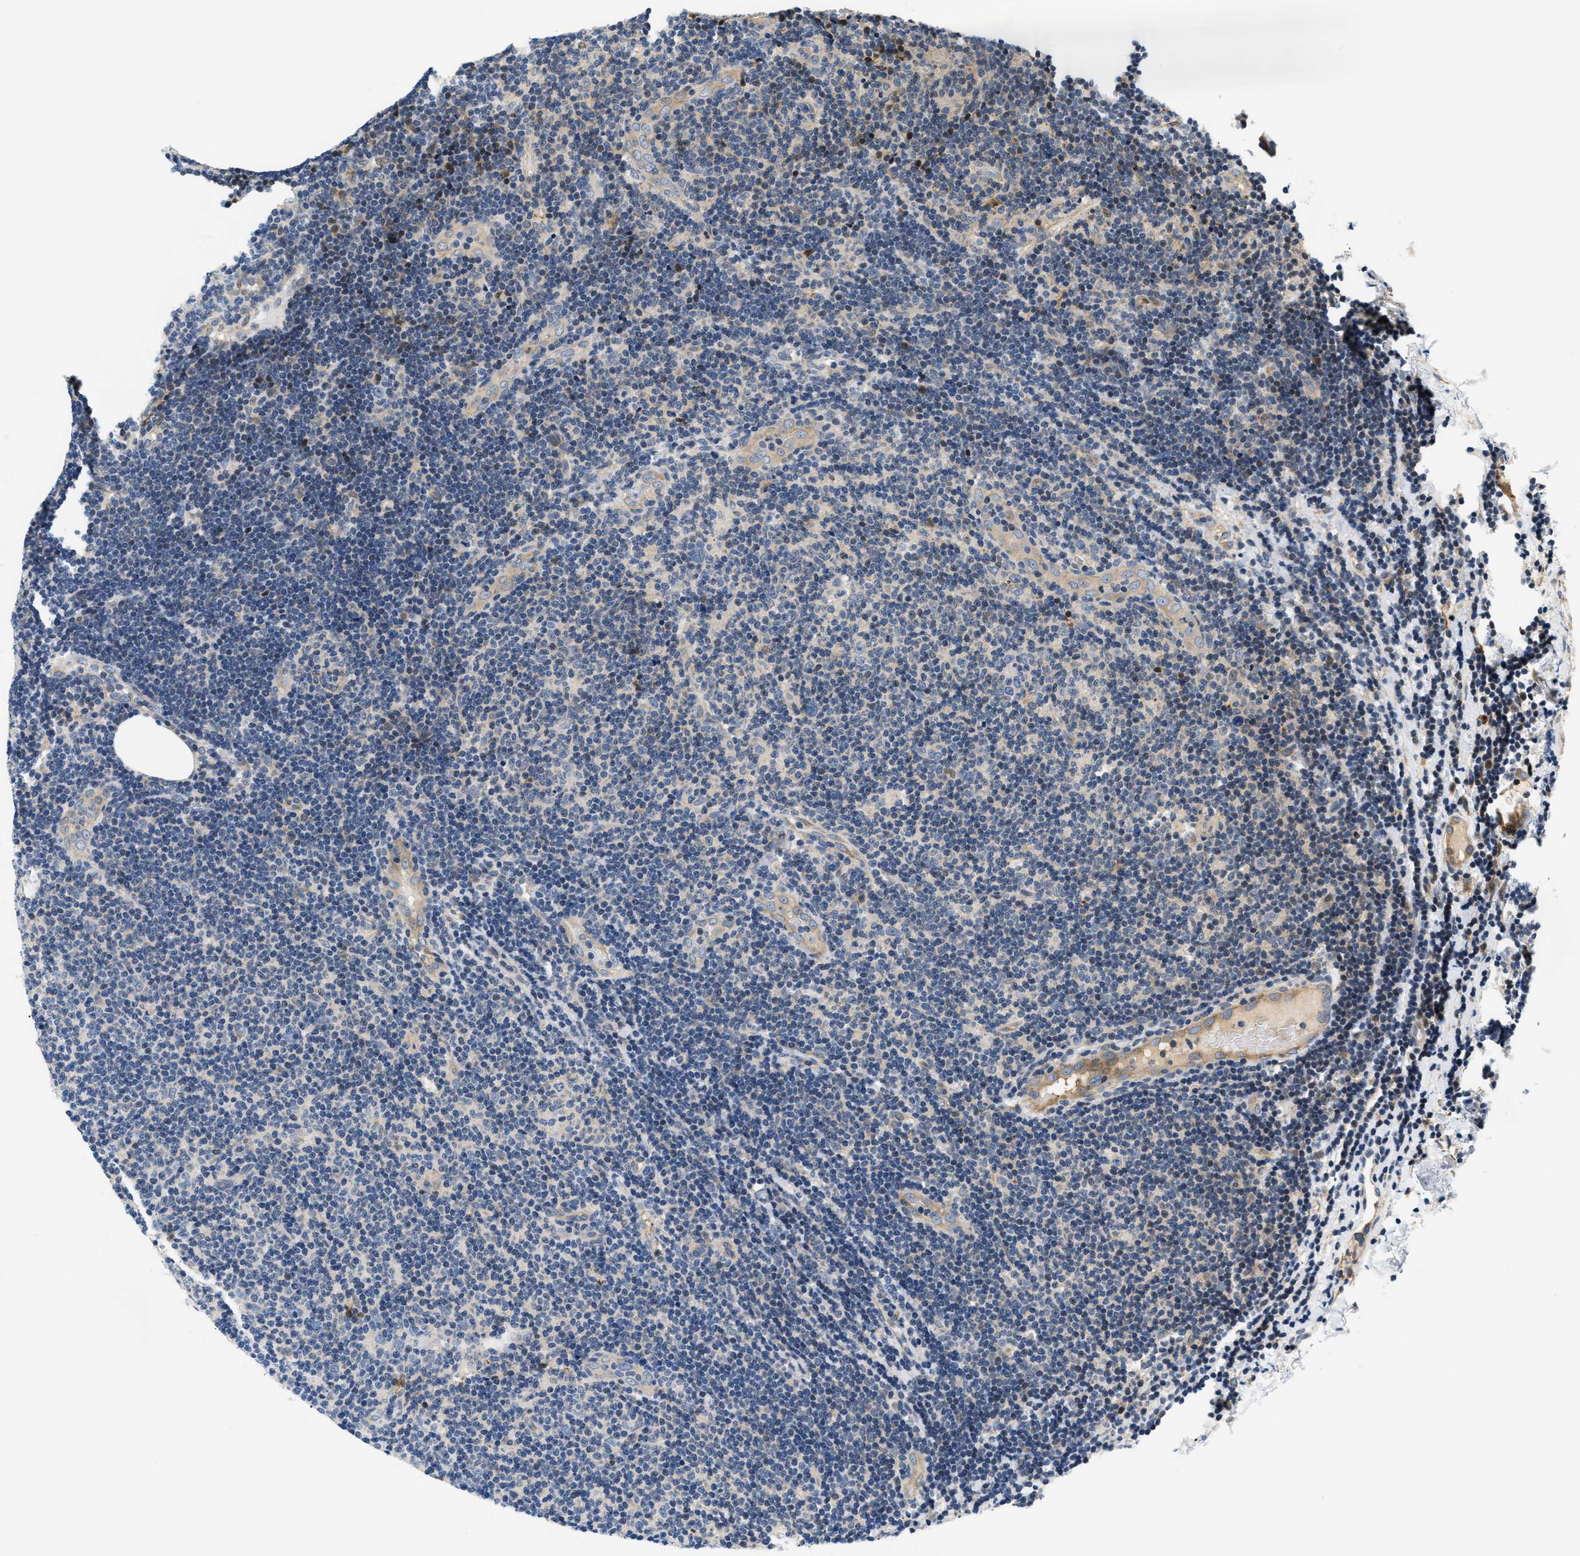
{"staining": {"intensity": "negative", "quantity": "none", "location": "none"}, "tissue": "lymphoma", "cell_type": "Tumor cells", "image_type": "cancer", "snomed": [{"axis": "morphology", "description": "Malignant lymphoma, non-Hodgkin's type, Low grade"}, {"axis": "topography", "description": "Lymph node"}], "caption": "Tumor cells are negative for brown protein staining in lymphoma.", "gene": "TNIP2", "patient": {"sex": "male", "age": 83}}